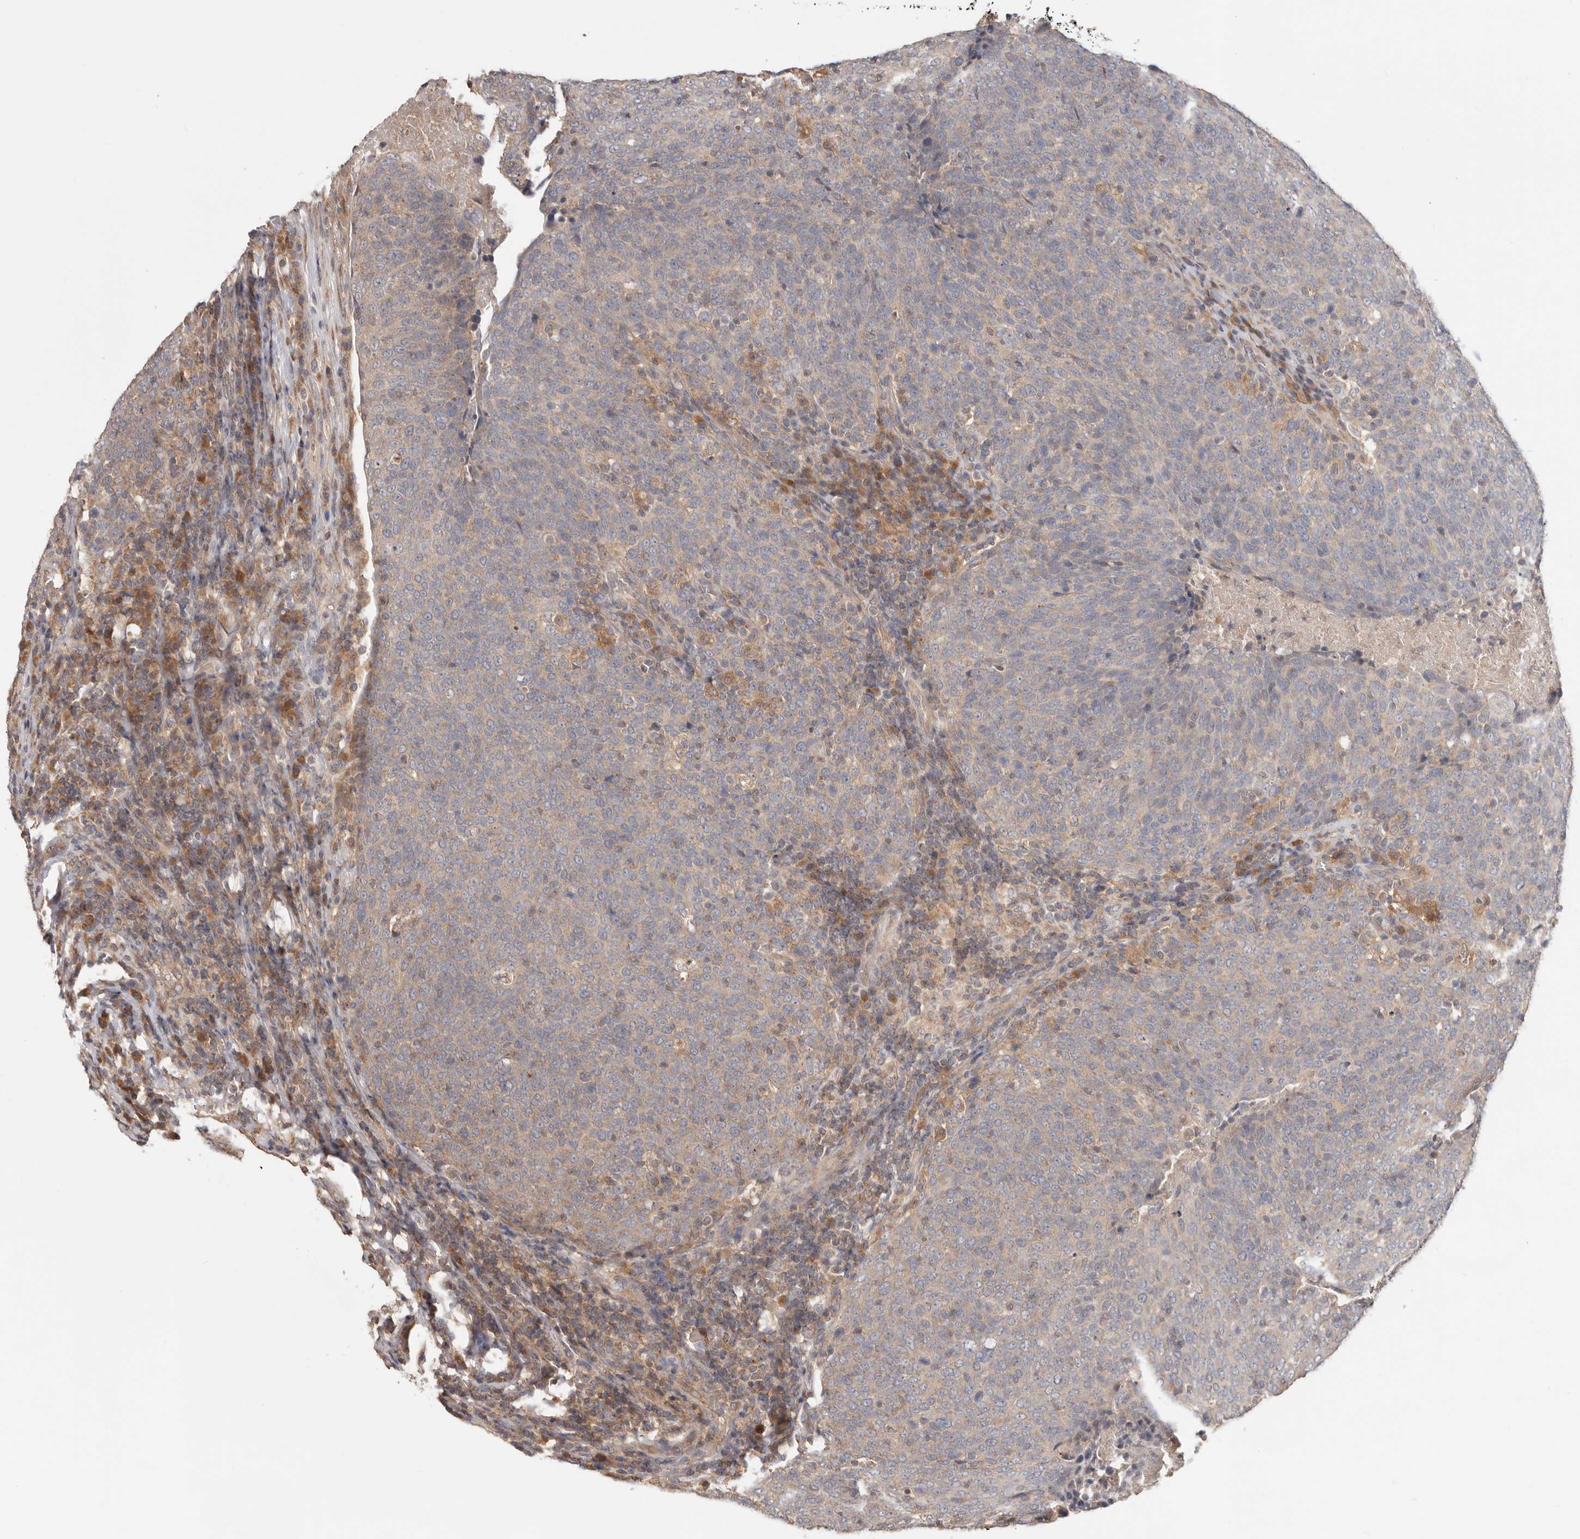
{"staining": {"intensity": "weak", "quantity": "<25%", "location": "cytoplasmic/membranous"}, "tissue": "head and neck cancer", "cell_type": "Tumor cells", "image_type": "cancer", "snomed": [{"axis": "morphology", "description": "Squamous cell carcinoma, NOS"}, {"axis": "morphology", "description": "Squamous cell carcinoma, metastatic, NOS"}, {"axis": "topography", "description": "Lymph node"}, {"axis": "topography", "description": "Head-Neck"}], "caption": "Micrograph shows no protein expression in tumor cells of head and neck cancer (squamous cell carcinoma) tissue.", "gene": "LRP6", "patient": {"sex": "male", "age": 62}}